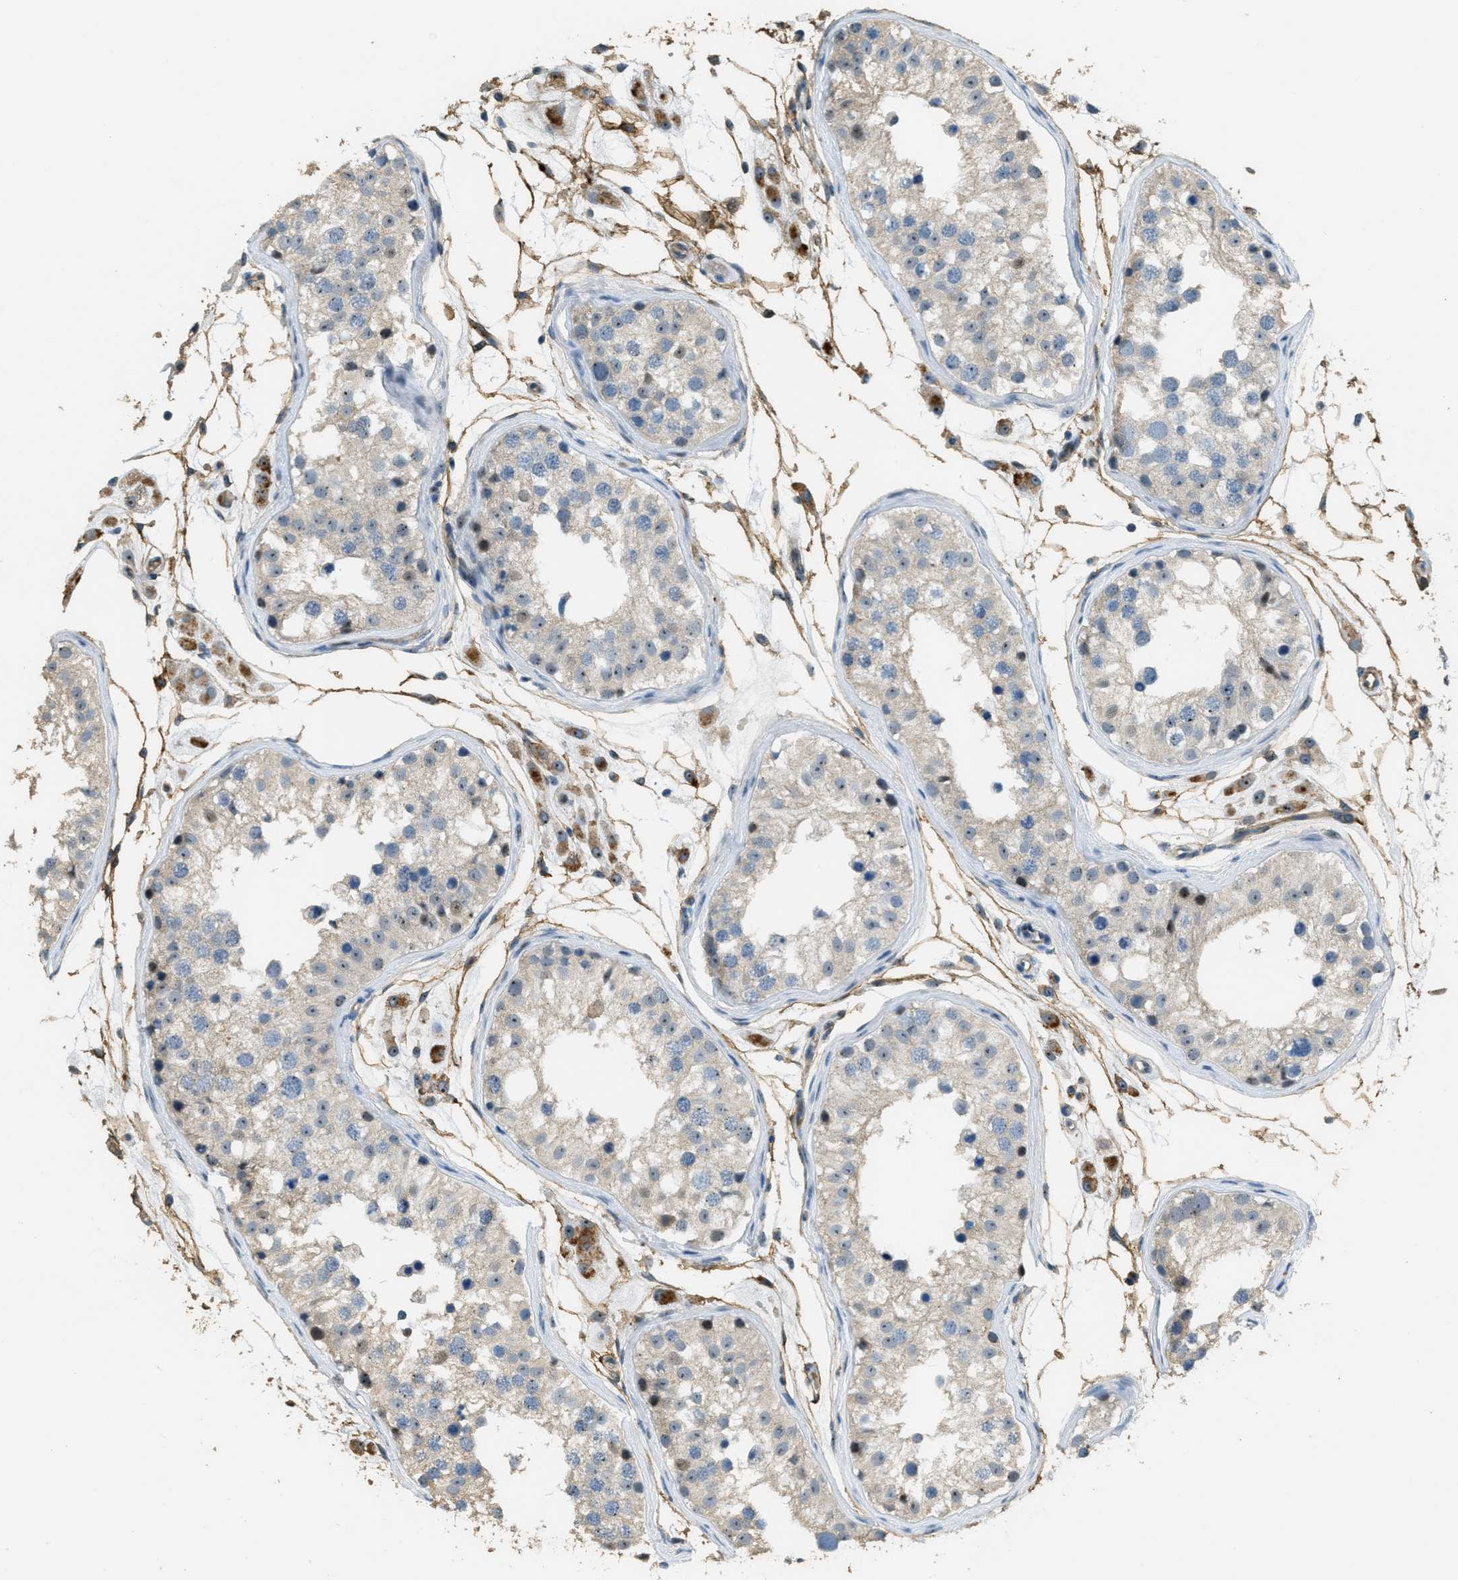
{"staining": {"intensity": "weak", "quantity": "<25%", "location": "cytoplasmic/membranous"}, "tissue": "testis", "cell_type": "Cells in seminiferous ducts", "image_type": "normal", "snomed": [{"axis": "morphology", "description": "Normal tissue, NOS"}, {"axis": "morphology", "description": "Adenocarcinoma, metastatic, NOS"}, {"axis": "topography", "description": "Testis"}], "caption": "The image displays no staining of cells in seminiferous ducts in unremarkable testis.", "gene": "OSMR", "patient": {"sex": "male", "age": 26}}